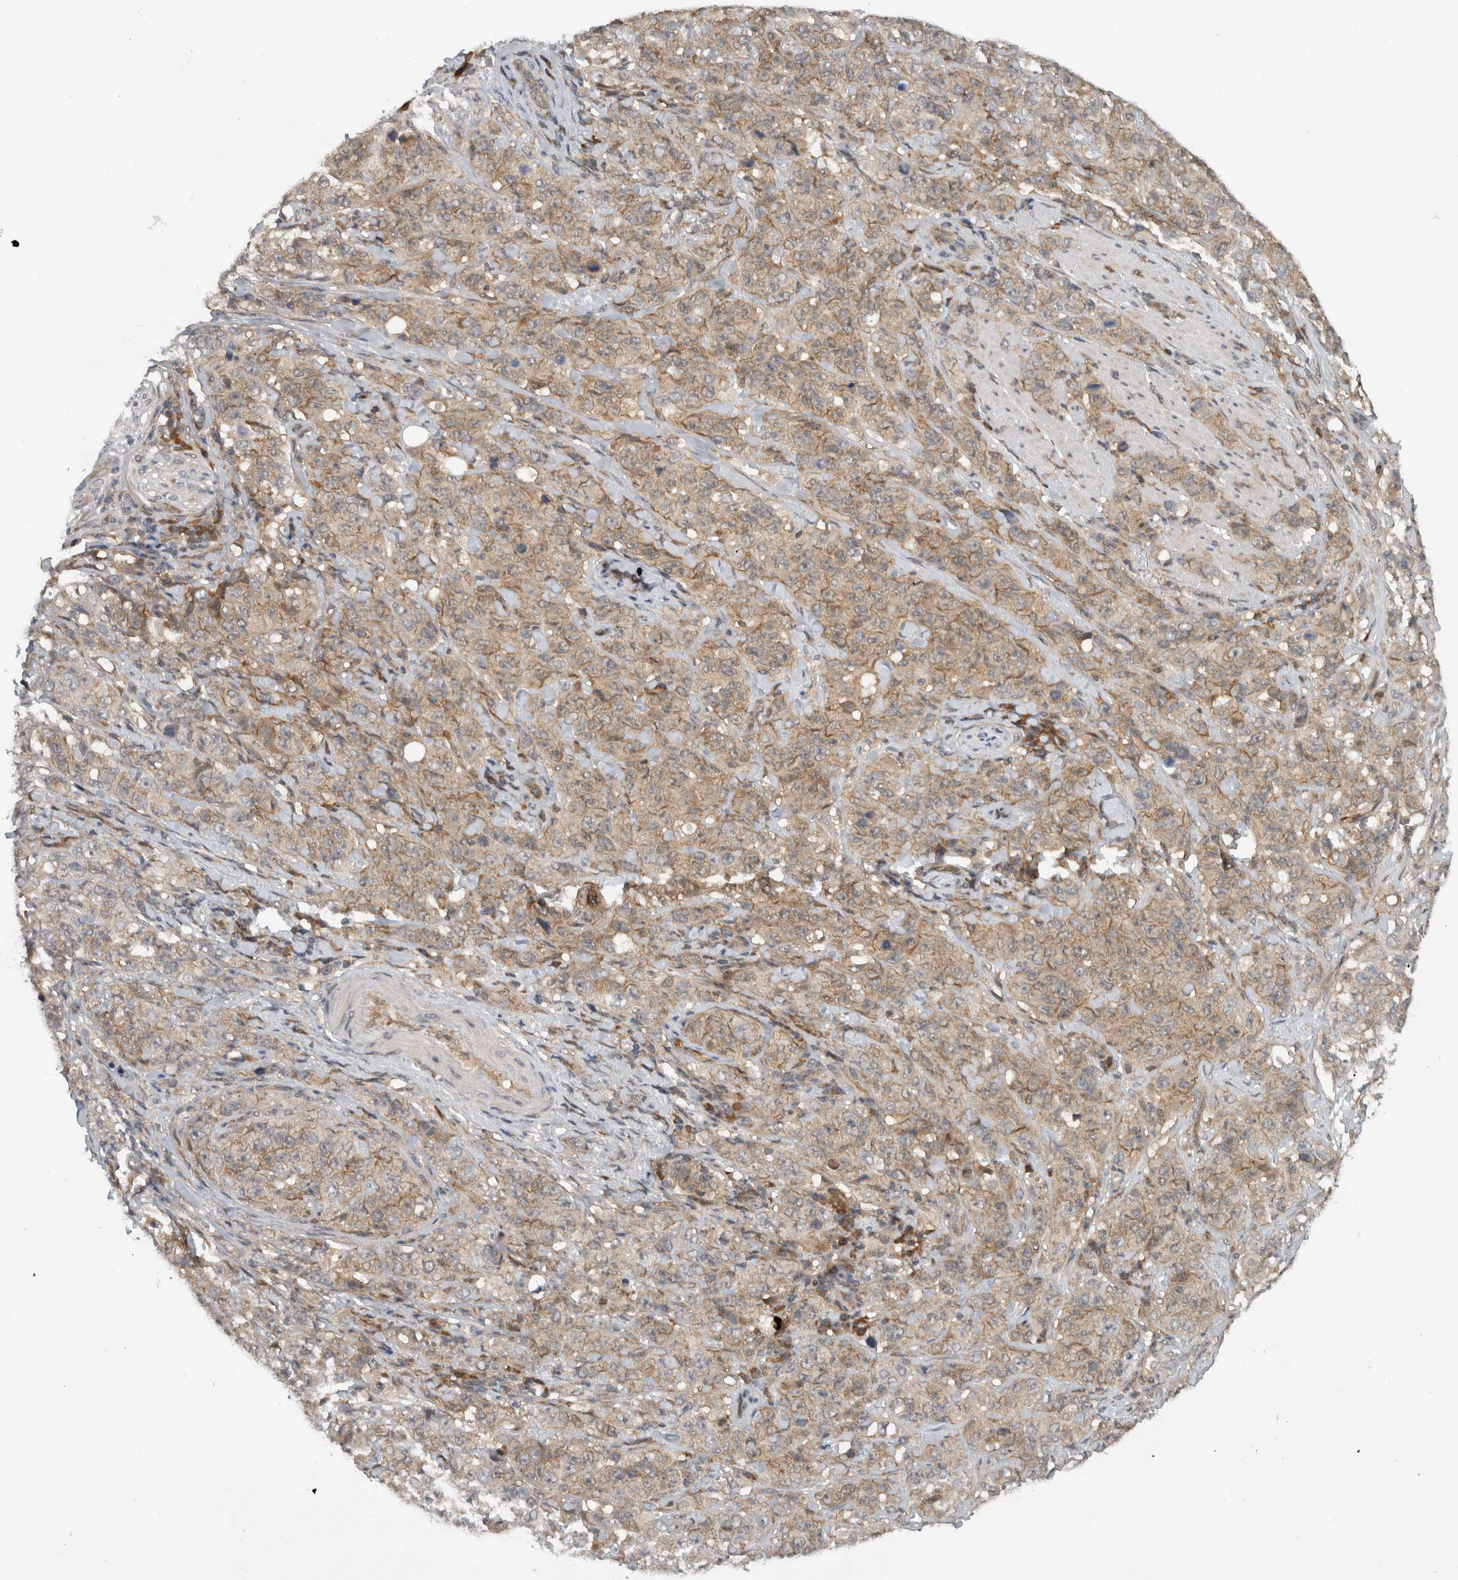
{"staining": {"intensity": "weak", "quantity": ">75%", "location": "cytoplasmic/membranous"}, "tissue": "stomach cancer", "cell_type": "Tumor cells", "image_type": "cancer", "snomed": [{"axis": "morphology", "description": "Adenocarcinoma, NOS"}, {"axis": "topography", "description": "Stomach"}], "caption": "Protein positivity by immunohistochemistry (IHC) displays weak cytoplasmic/membranous positivity in about >75% of tumor cells in stomach adenocarcinoma. Nuclei are stained in blue.", "gene": "CCDC43", "patient": {"sex": "male", "age": 48}}